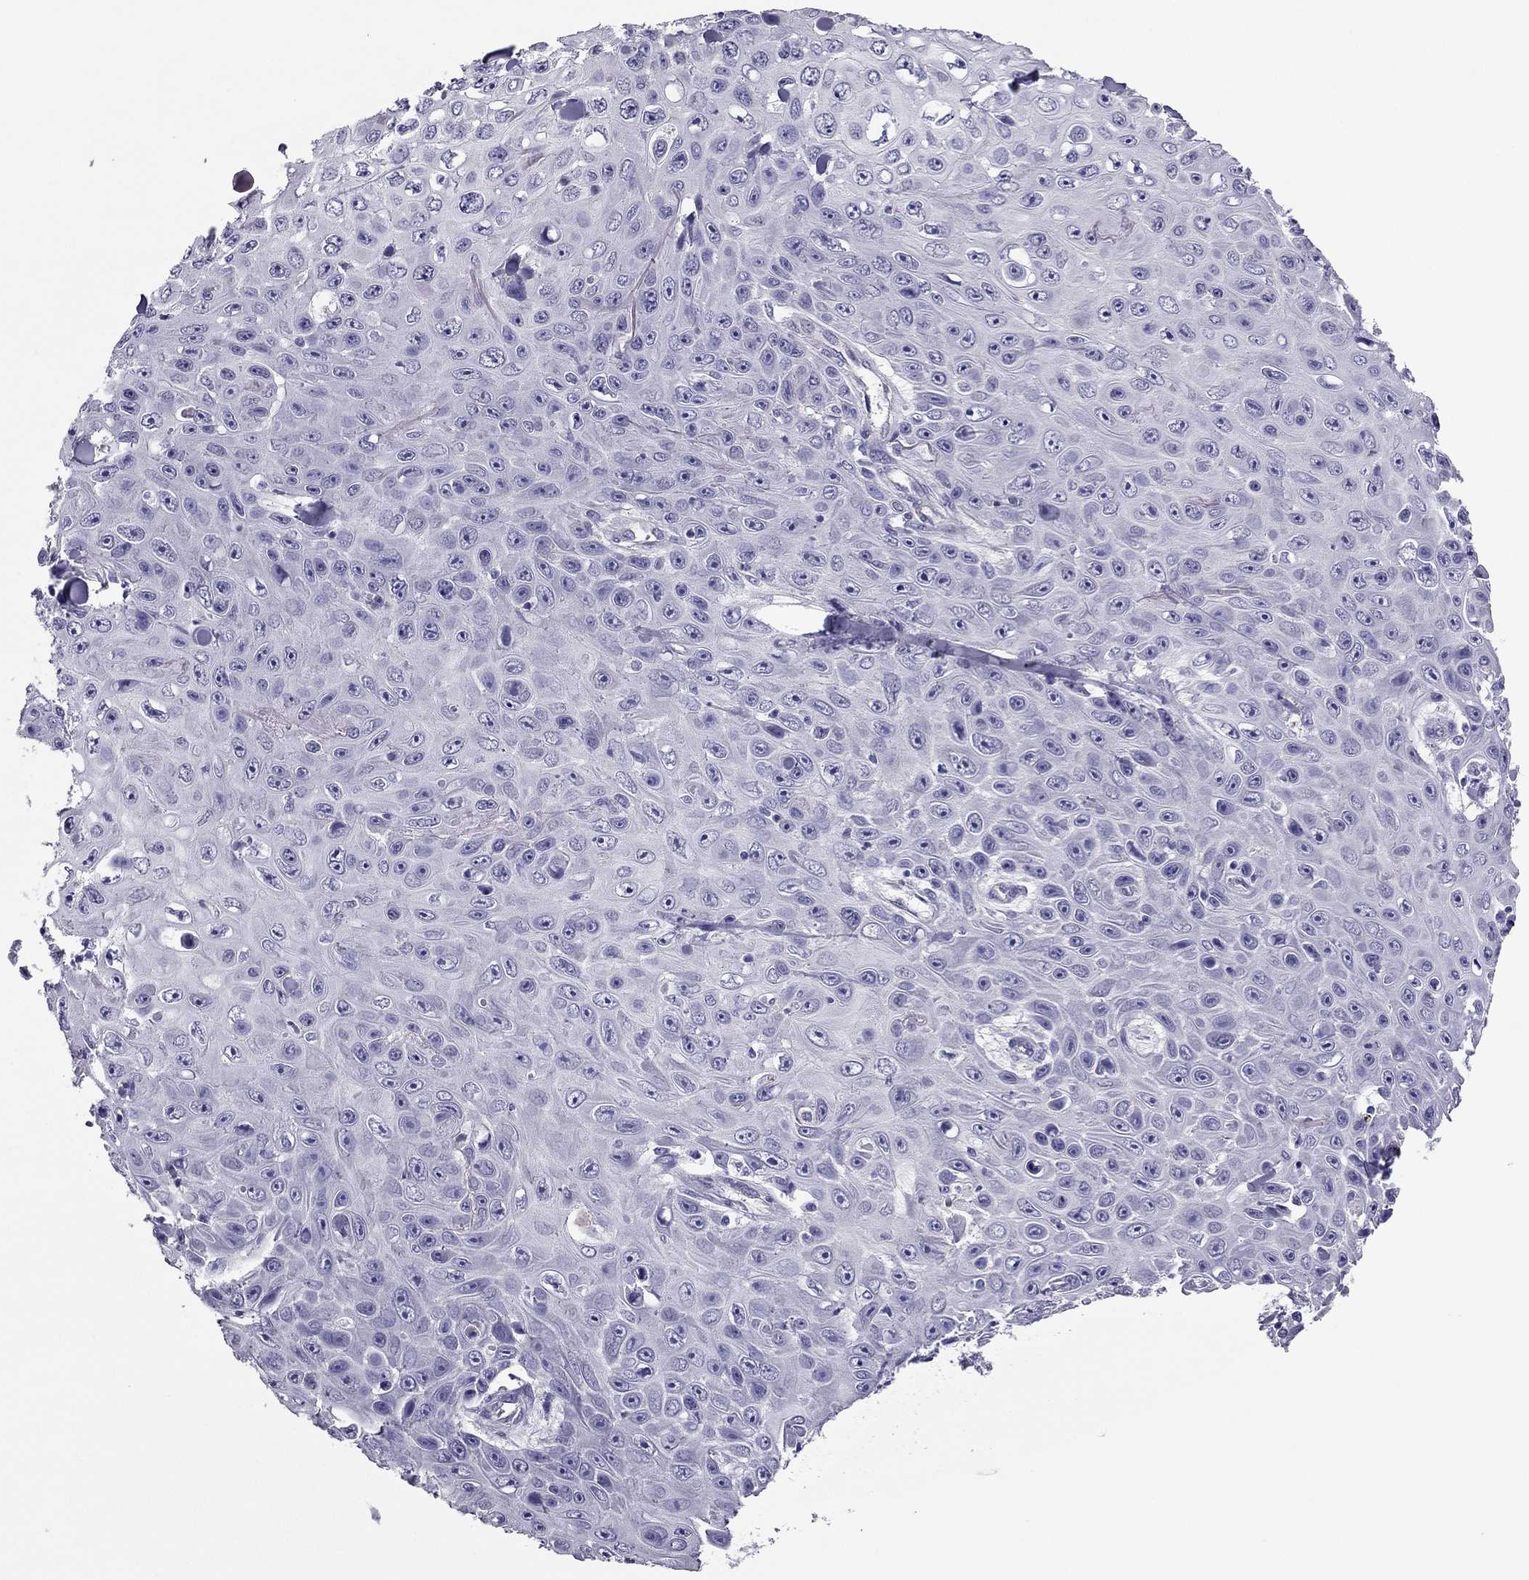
{"staining": {"intensity": "negative", "quantity": "none", "location": "none"}, "tissue": "skin cancer", "cell_type": "Tumor cells", "image_type": "cancer", "snomed": [{"axis": "morphology", "description": "Squamous cell carcinoma, NOS"}, {"axis": "topography", "description": "Skin"}], "caption": "This is an IHC micrograph of human skin cancer. There is no expression in tumor cells.", "gene": "PDE6A", "patient": {"sex": "male", "age": 82}}